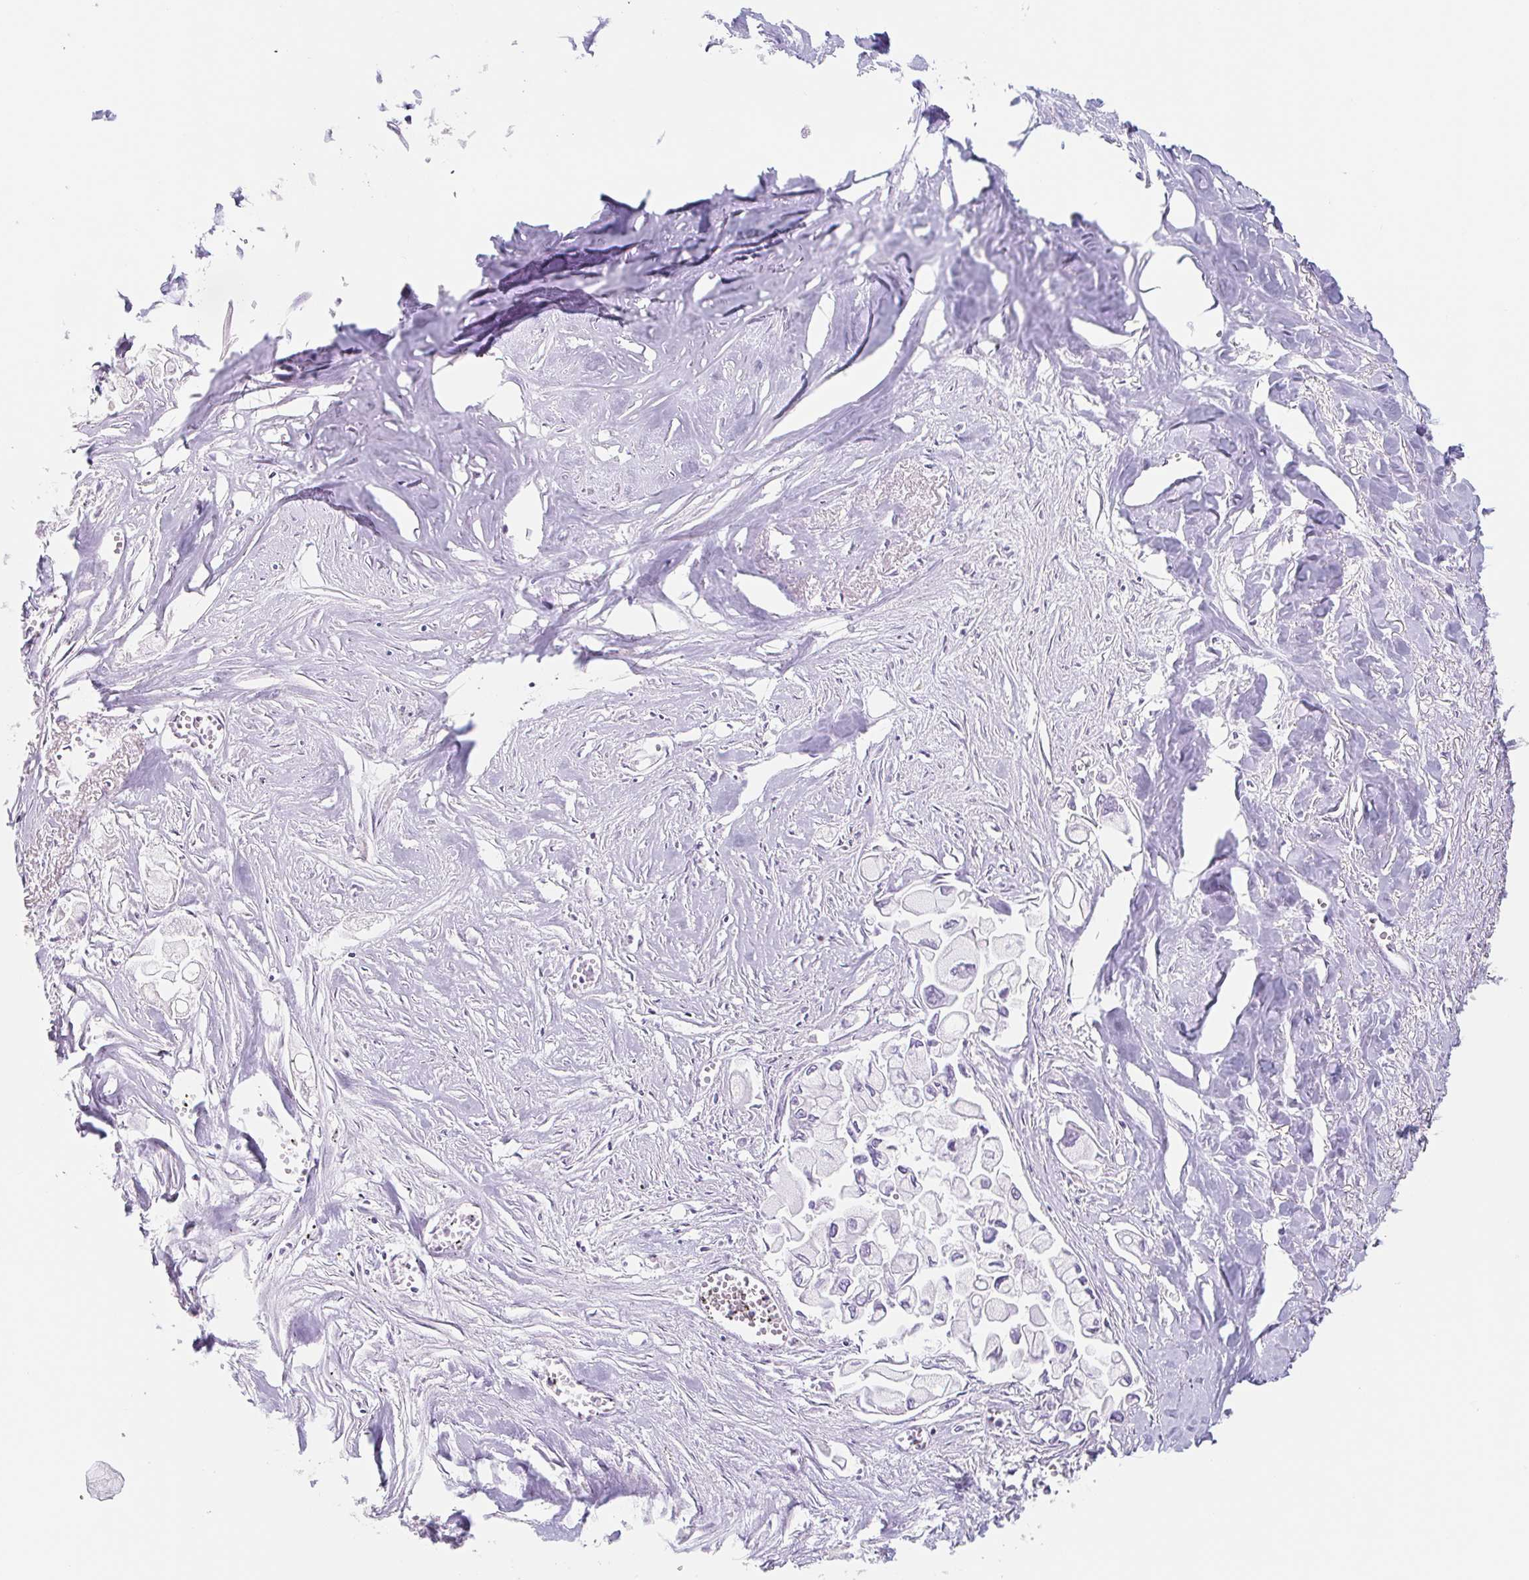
{"staining": {"intensity": "negative", "quantity": "none", "location": "none"}, "tissue": "pancreatic cancer", "cell_type": "Tumor cells", "image_type": "cancer", "snomed": [{"axis": "morphology", "description": "Adenocarcinoma, NOS"}, {"axis": "topography", "description": "Pancreas"}], "caption": "The immunohistochemistry photomicrograph has no significant expression in tumor cells of pancreatic adenocarcinoma tissue.", "gene": "EMC4", "patient": {"sex": "female", "age": 79}}